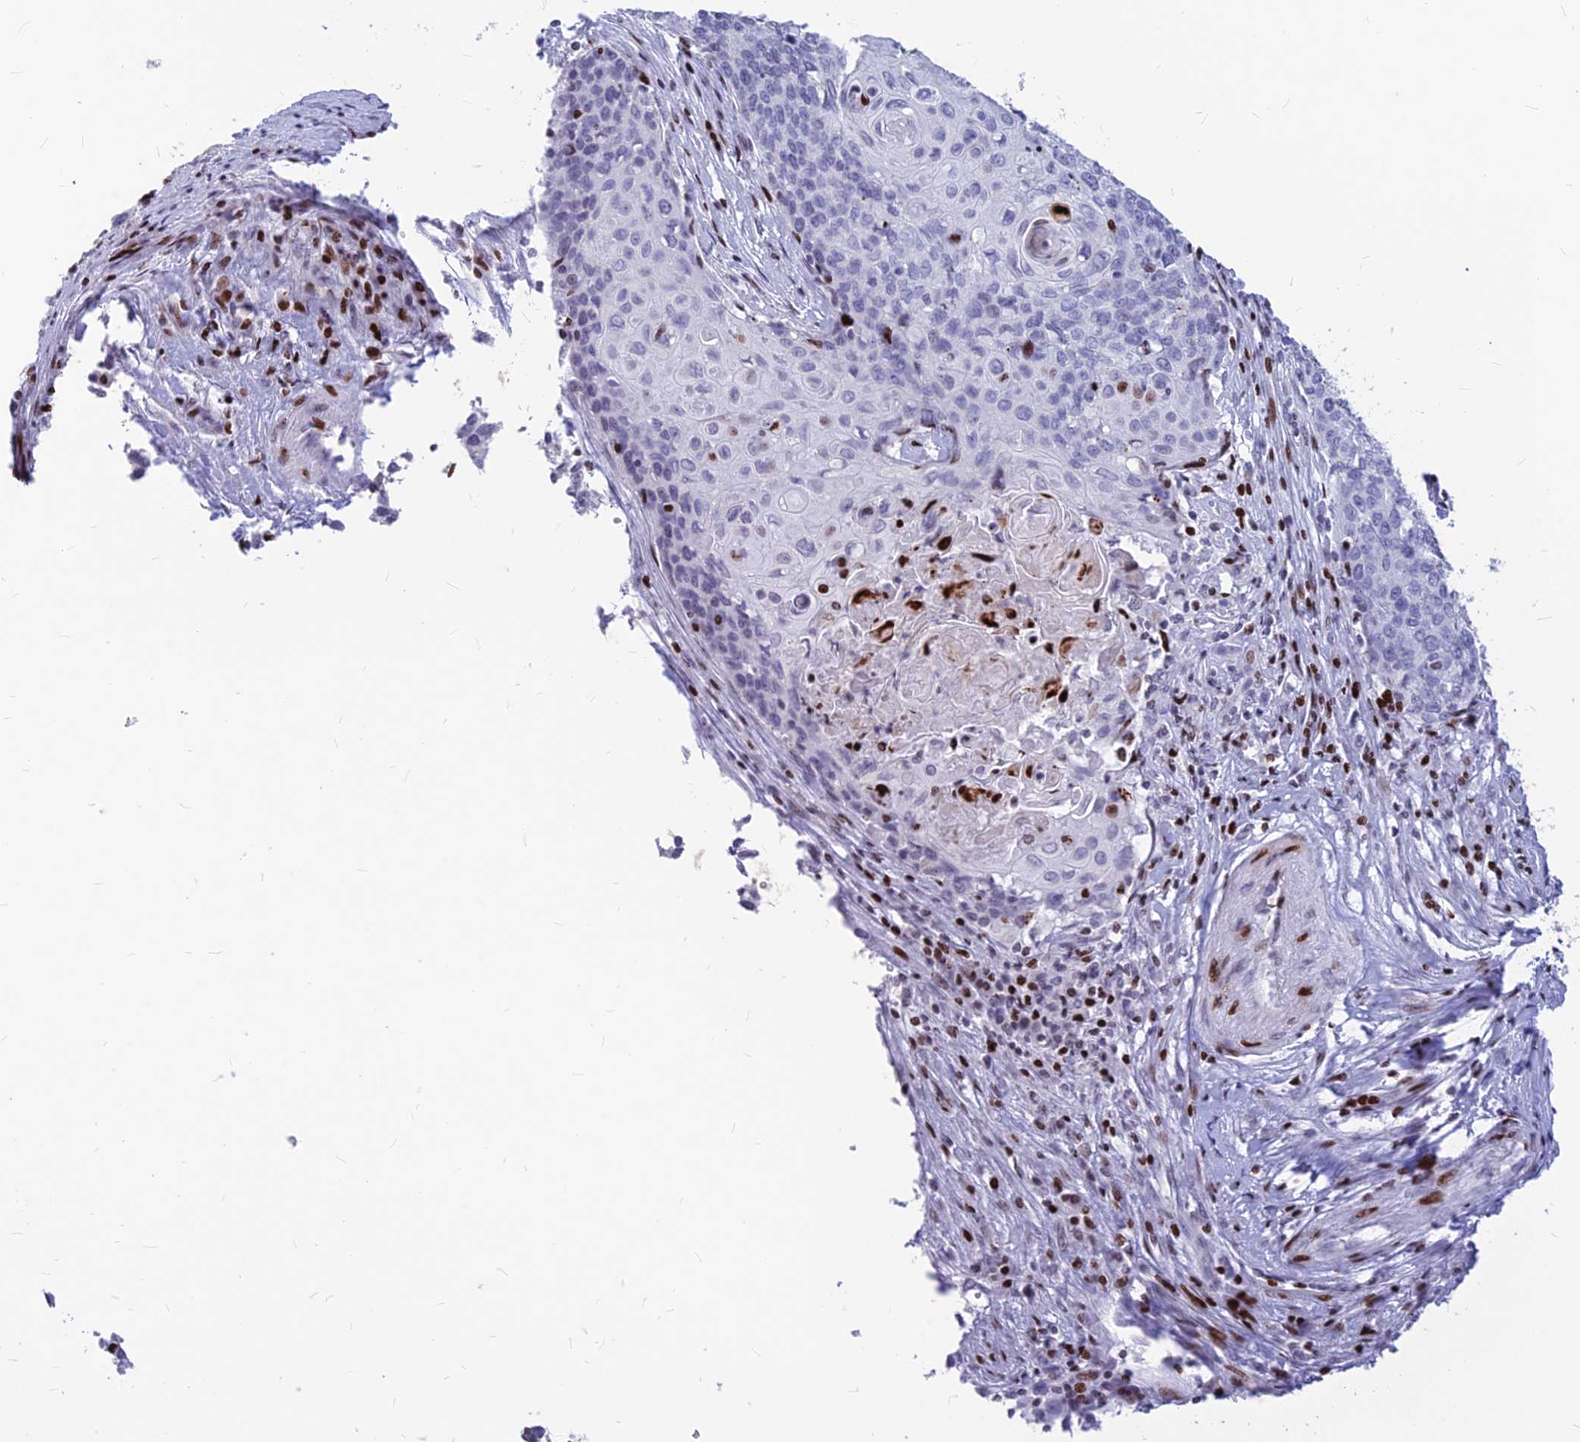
{"staining": {"intensity": "negative", "quantity": "none", "location": "none"}, "tissue": "cervical cancer", "cell_type": "Tumor cells", "image_type": "cancer", "snomed": [{"axis": "morphology", "description": "Squamous cell carcinoma, NOS"}, {"axis": "topography", "description": "Cervix"}], "caption": "Cervical cancer (squamous cell carcinoma) was stained to show a protein in brown. There is no significant staining in tumor cells. The staining is performed using DAB brown chromogen with nuclei counter-stained in using hematoxylin.", "gene": "PRPS1", "patient": {"sex": "female", "age": 39}}